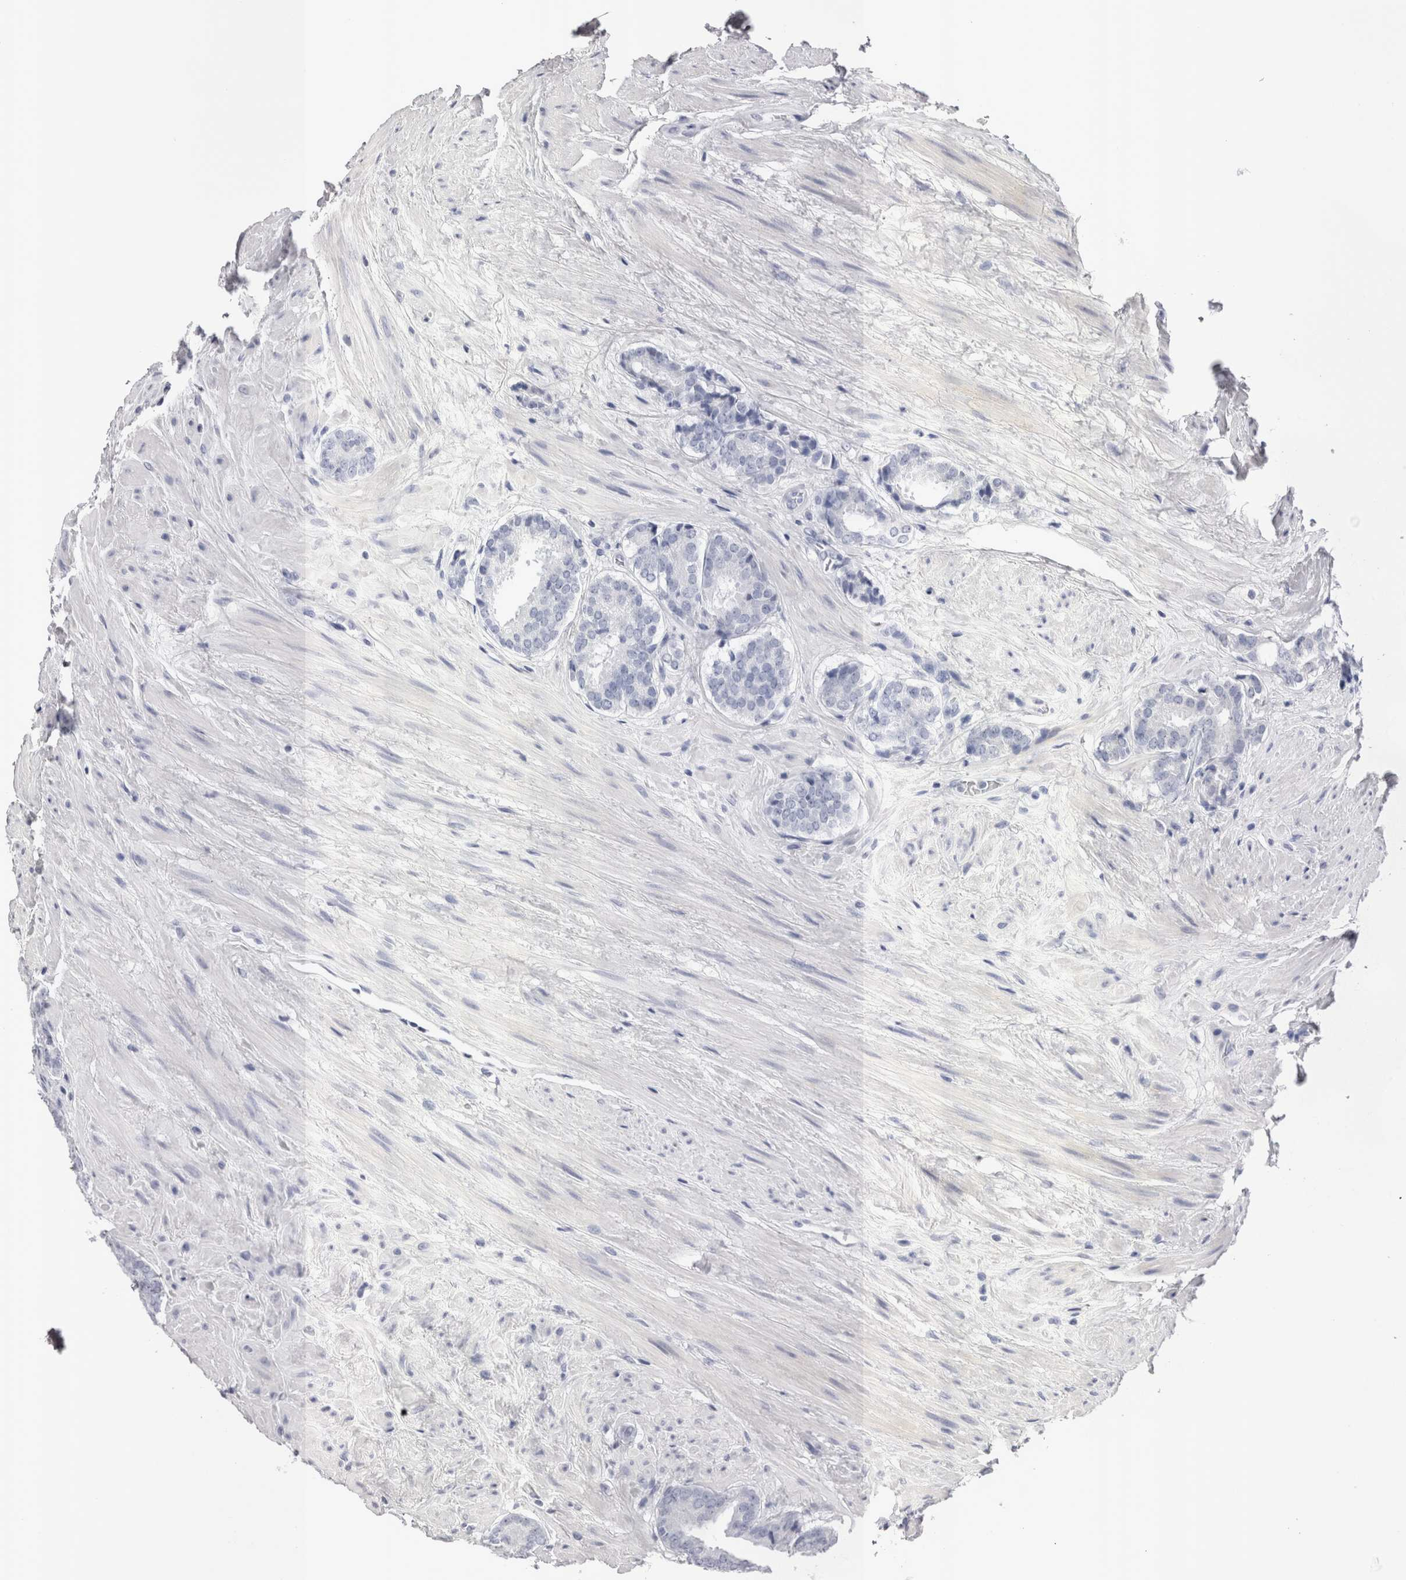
{"staining": {"intensity": "negative", "quantity": "none", "location": "none"}, "tissue": "prostate cancer", "cell_type": "Tumor cells", "image_type": "cancer", "snomed": [{"axis": "morphology", "description": "Adenocarcinoma, Low grade"}, {"axis": "topography", "description": "Prostate"}], "caption": "Immunohistochemistry photomicrograph of neoplastic tissue: human prostate adenocarcinoma (low-grade) stained with DAB shows no significant protein positivity in tumor cells.", "gene": "PWP2", "patient": {"sex": "male", "age": 69}}